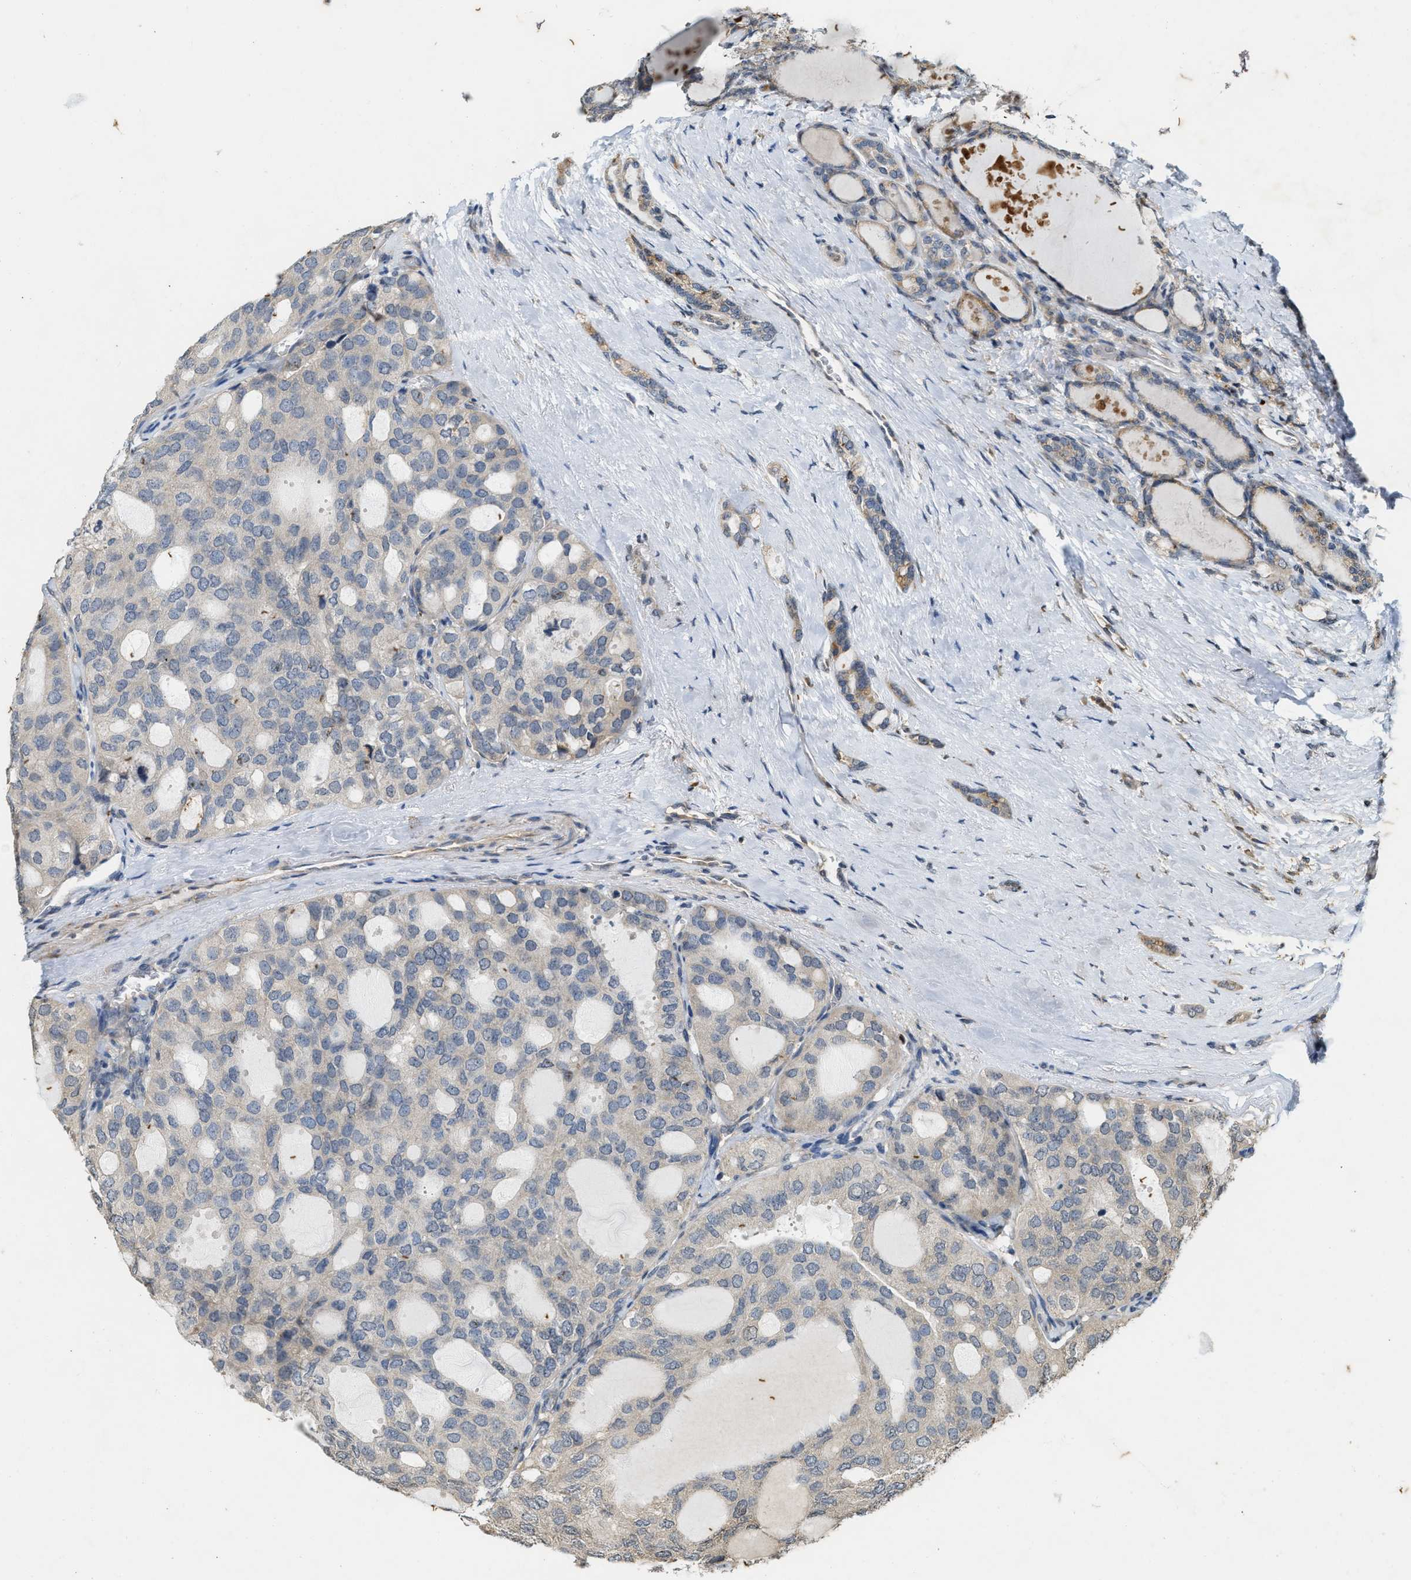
{"staining": {"intensity": "weak", "quantity": "<25%", "location": "cytoplasmic/membranous"}, "tissue": "thyroid cancer", "cell_type": "Tumor cells", "image_type": "cancer", "snomed": [{"axis": "morphology", "description": "Follicular adenoma carcinoma, NOS"}, {"axis": "topography", "description": "Thyroid gland"}], "caption": "Tumor cells show no significant positivity in thyroid cancer. Nuclei are stained in blue.", "gene": "KIF21A", "patient": {"sex": "male", "age": 75}}